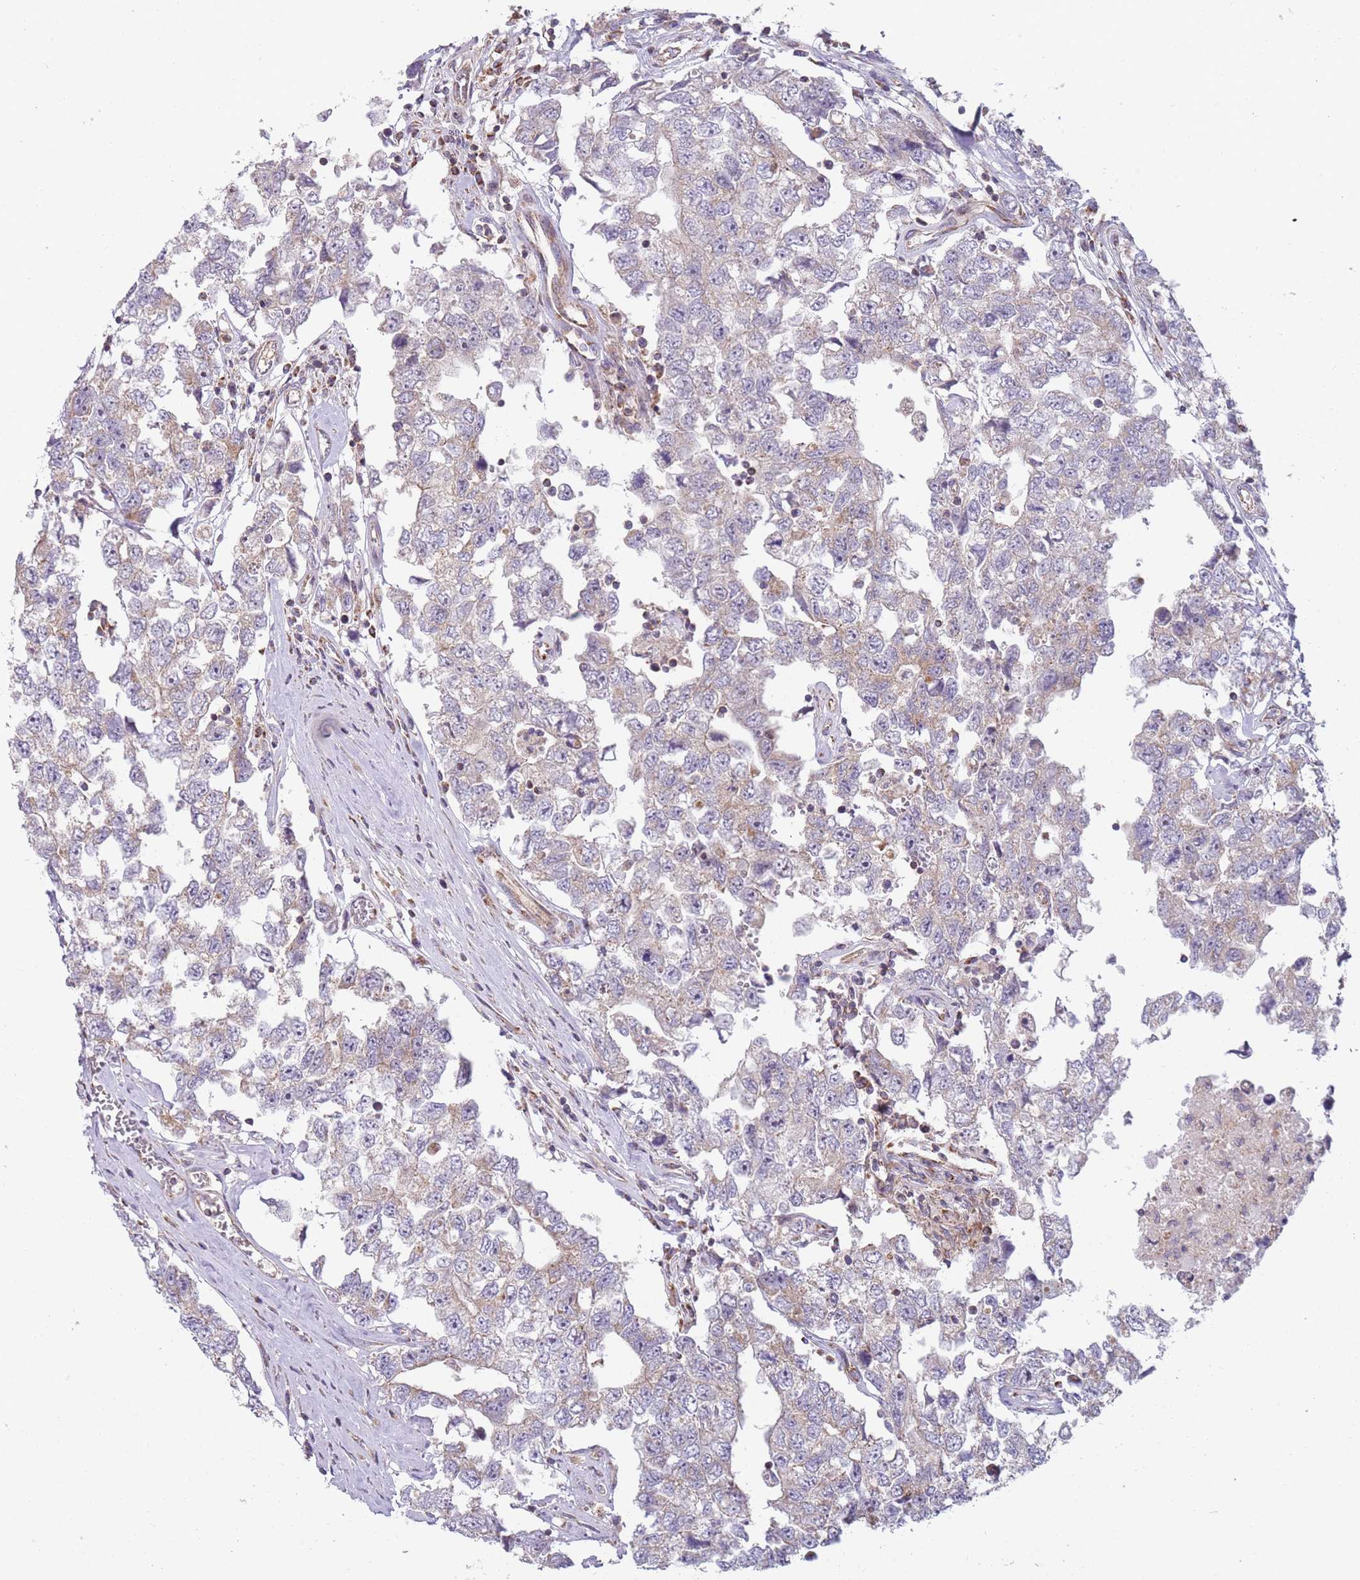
{"staining": {"intensity": "weak", "quantity": "<25%", "location": "cytoplasmic/membranous"}, "tissue": "testis cancer", "cell_type": "Tumor cells", "image_type": "cancer", "snomed": [{"axis": "morphology", "description": "Carcinoma, Embryonal, NOS"}, {"axis": "topography", "description": "Testis"}], "caption": "Immunohistochemistry (IHC) photomicrograph of neoplastic tissue: human testis cancer stained with DAB (3,3'-diaminobenzidine) reveals no significant protein staining in tumor cells.", "gene": "NDUFA9", "patient": {"sex": "male", "age": 22}}